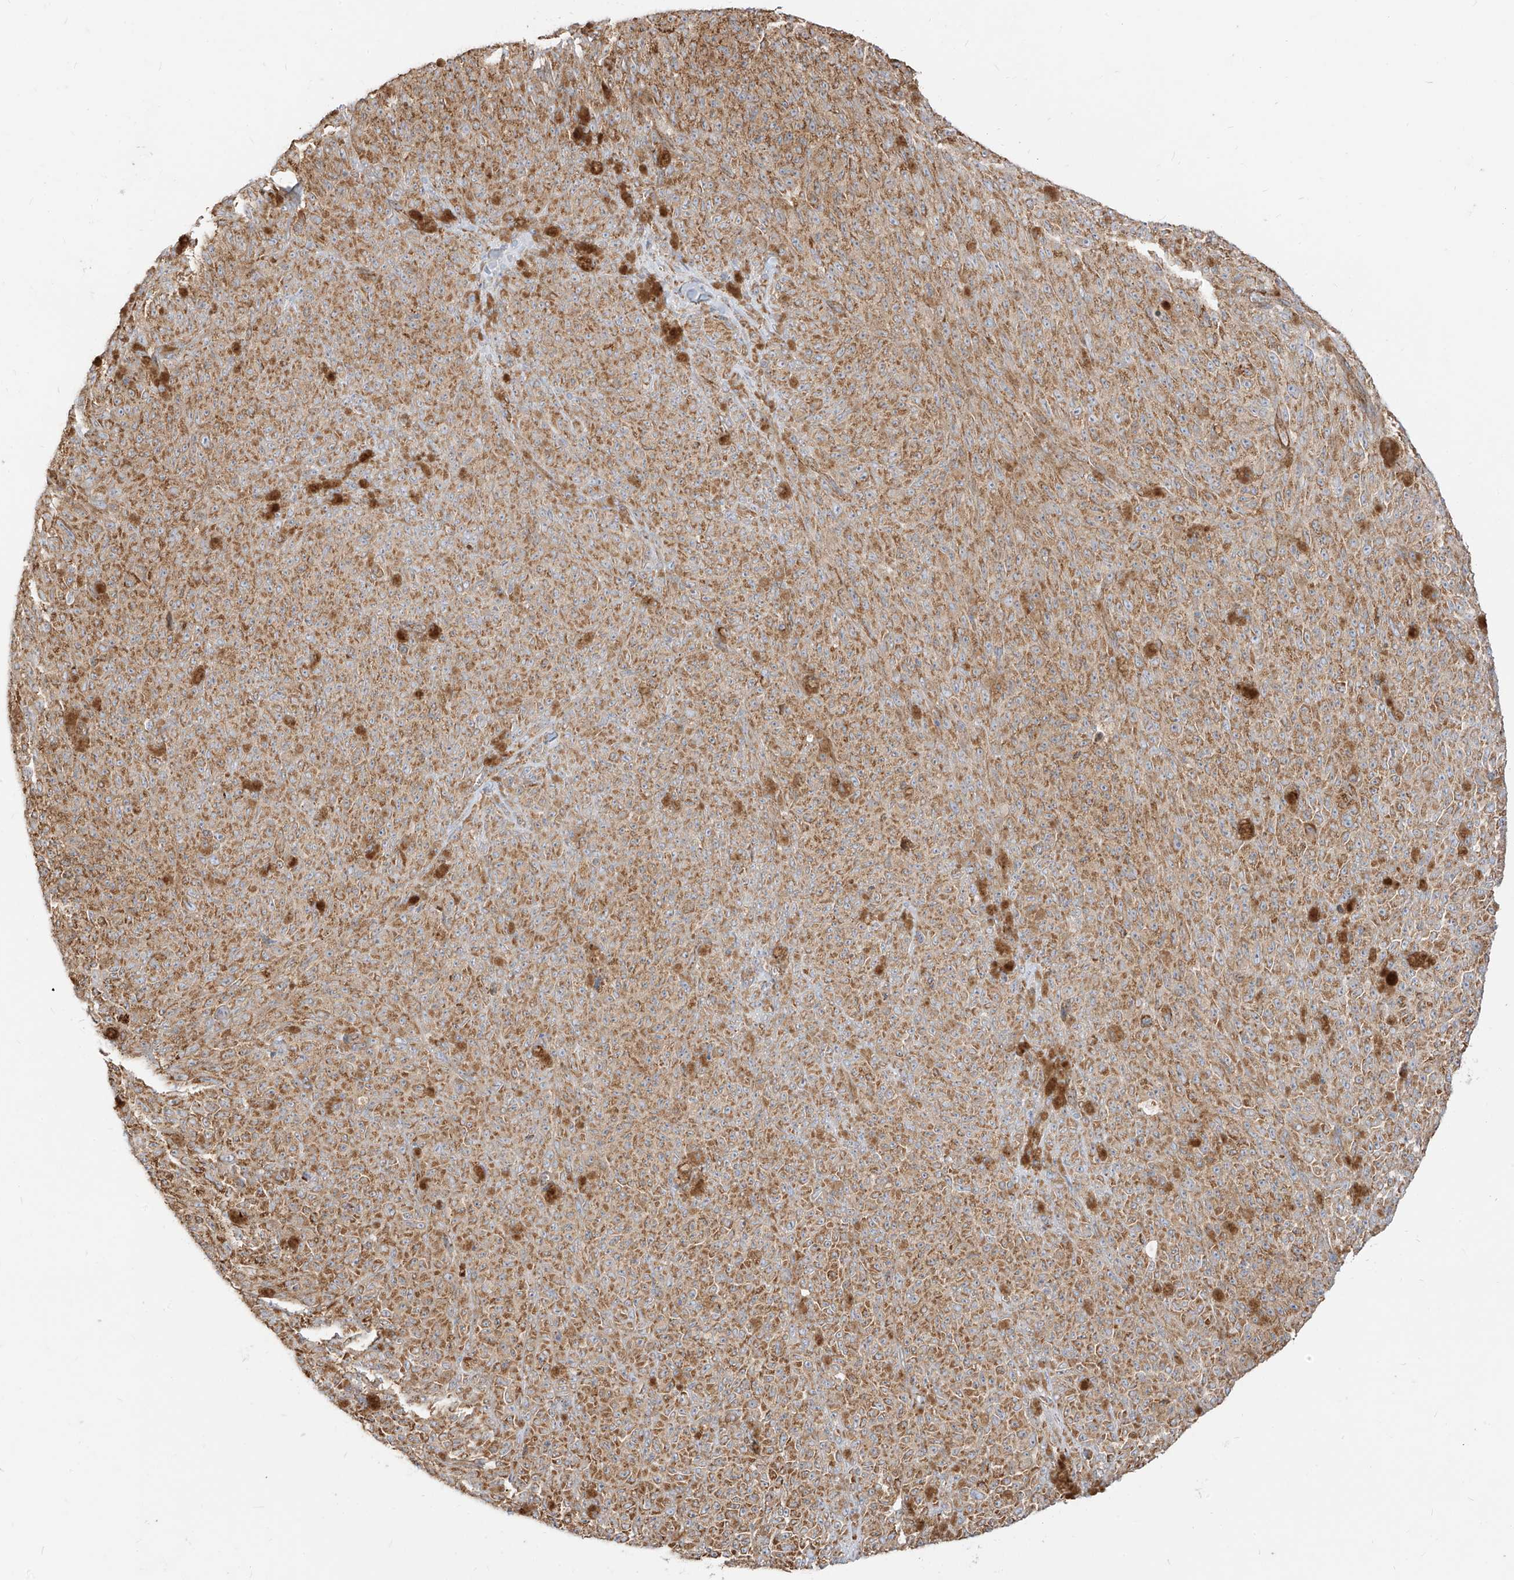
{"staining": {"intensity": "moderate", "quantity": ">75%", "location": "cytoplasmic/membranous"}, "tissue": "melanoma", "cell_type": "Tumor cells", "image_type": "cancer", "snomed": [{"axis": "morphology", "description": "Malignant melanoma, NOS"}, {"axis": "topography", "description": "Skin"}], "caption": "Tumor cells show medium levels of moderate cytoplasmic/membranous staining in approximately >75% of cells in melanoma.", "gene": "PLCL1", "patient": {"sex": "female", "age": 82}}